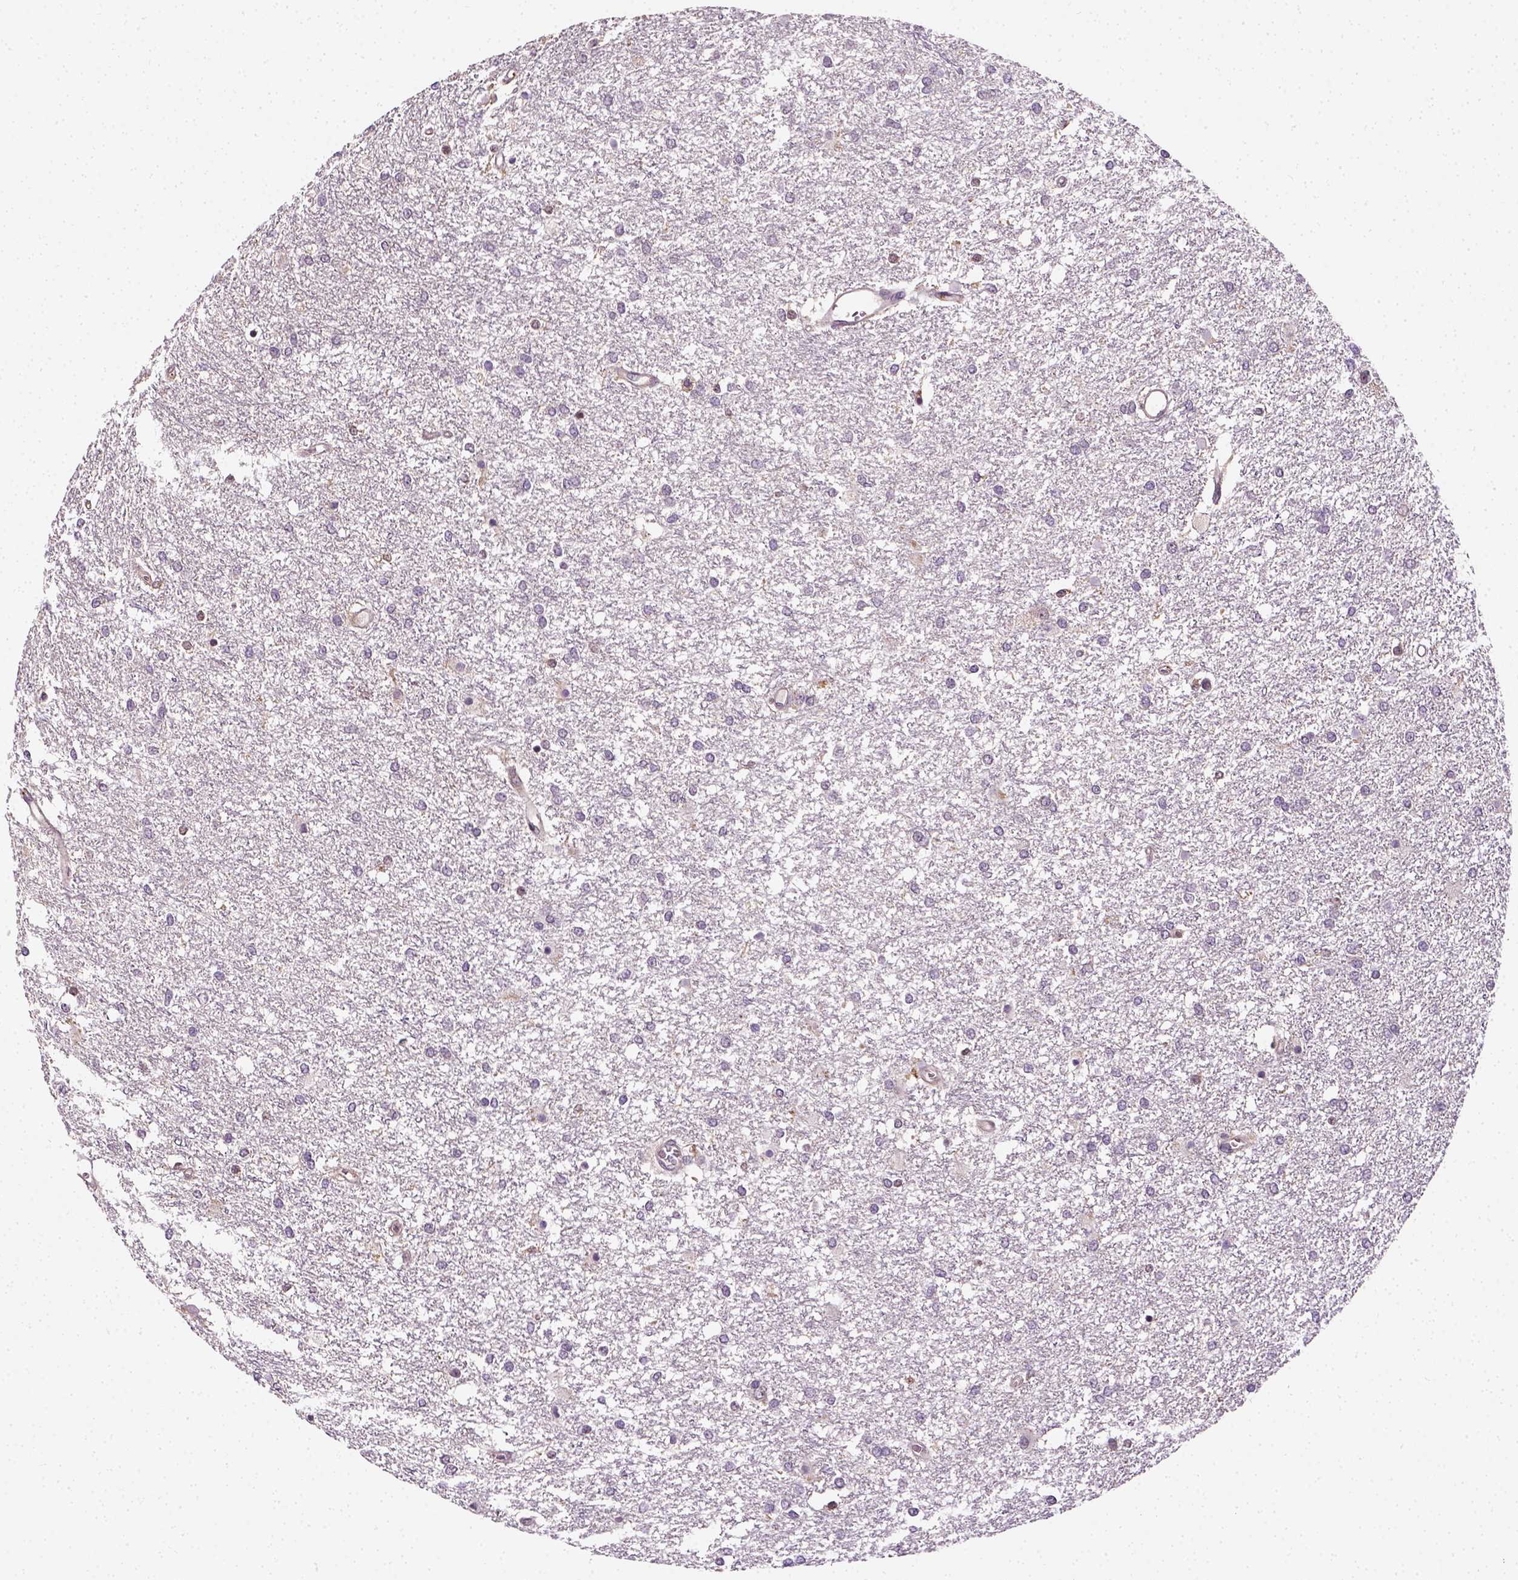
{"staining": {"intensity": "negative", "quantity": "none", "location": "none"}, "tissue": "glioma", "cell_type": "Tumor cells", "image_type": "cancer", "snomed": [{"axis": "morphology", "description": "Glioma, malignant, High grade"}, {"axis": "topography", "description": "Brain"}], "caption": "The histopathology image demonstrates no significant positivity in tumor cells of glioma.", "gene": "MATK", "patient": {"sex": "female", "age": 61}}